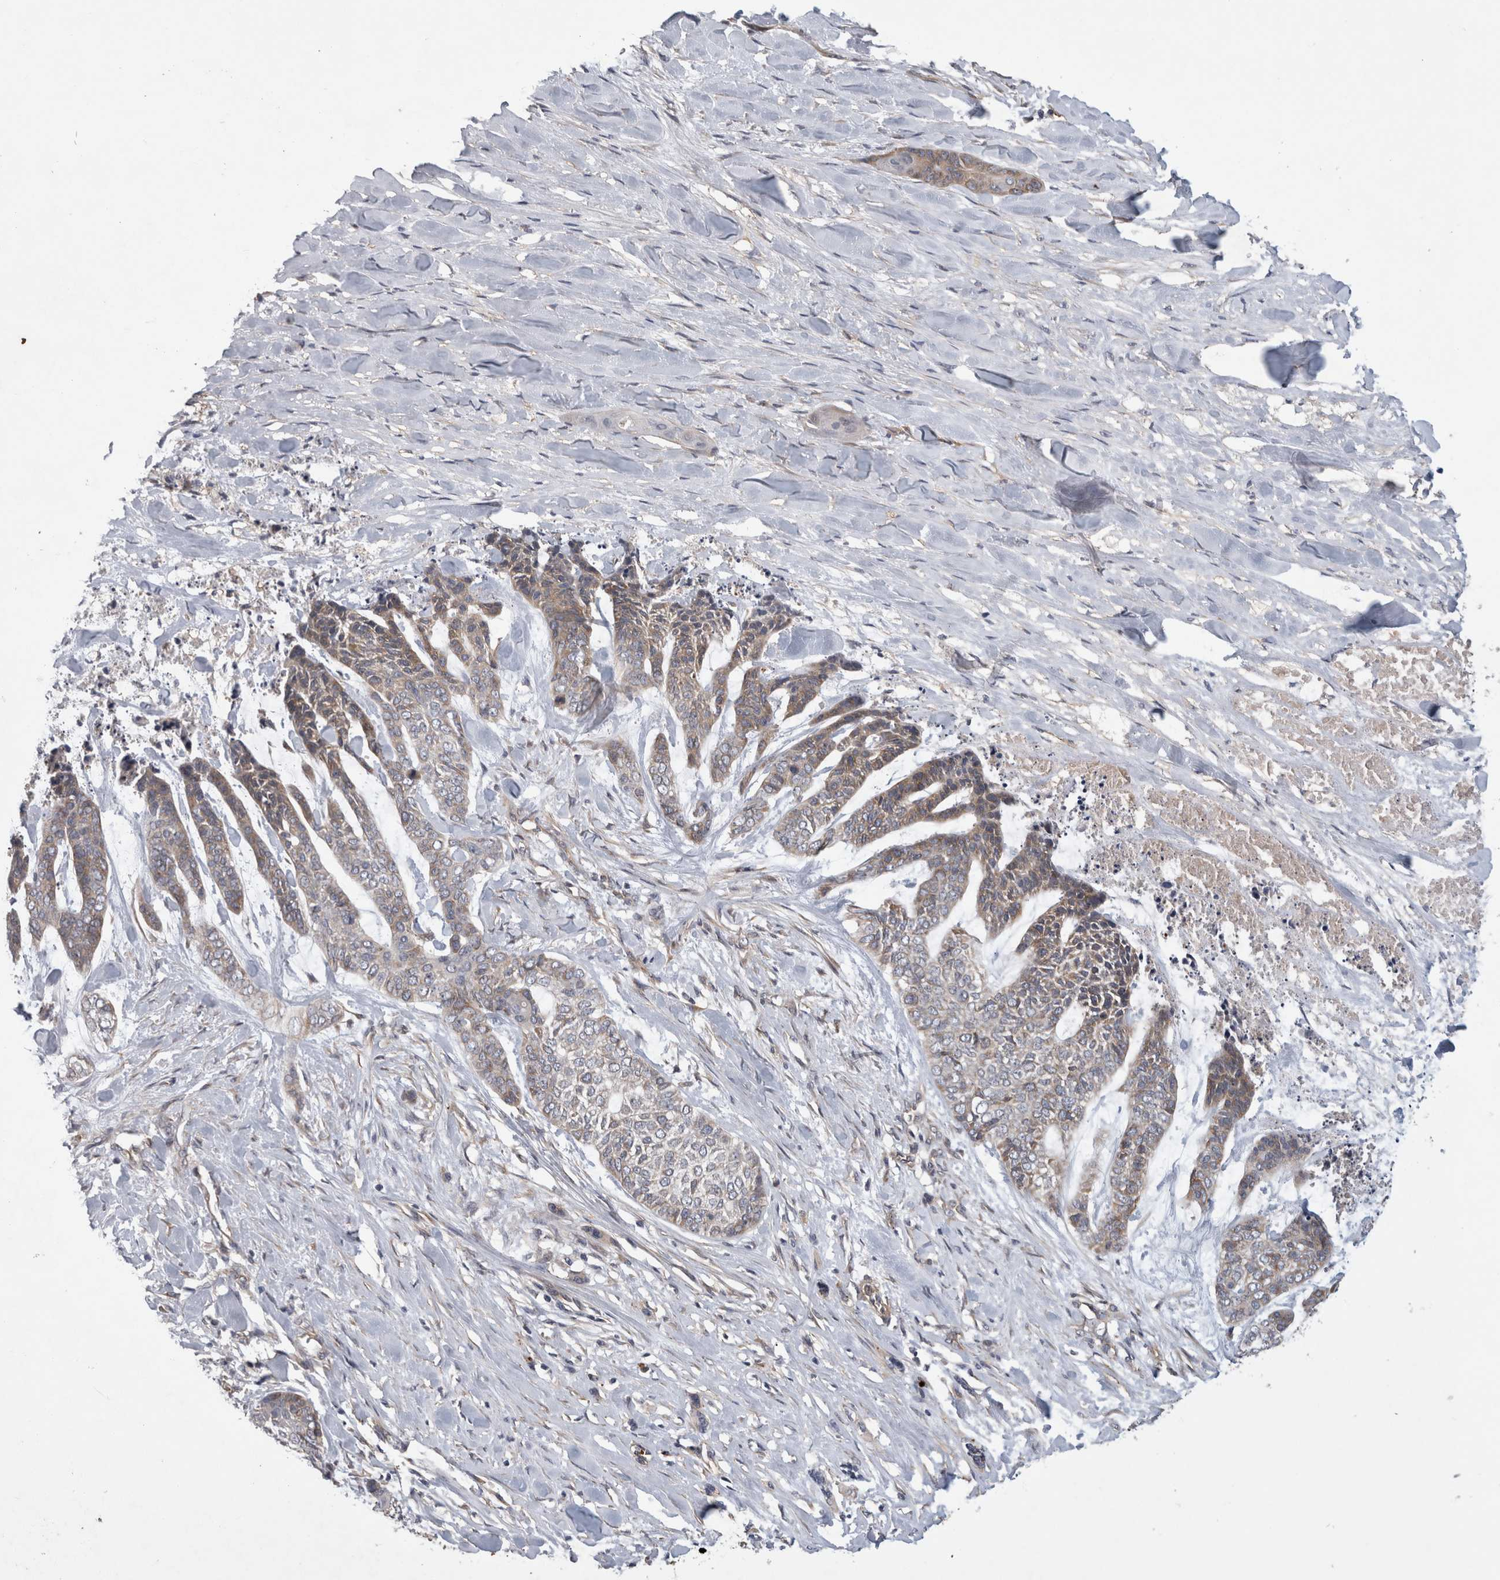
{"staining": {"intensity": "moderate", "quantity": ">75%", "location": "cytoplasmic/membranous"}, "tissue": "skin cancer", "cell_type": "Tumor cells", "image_type": "cancer", "snomed": [{"axis": "morphology", "description": "Basal cell carcinoma"}, {"axis": "topography", "description": "Skin"}], "caption": "Protein expression analysis of human skin cancer (basal cell carcinoma) reveals moderate cytoplasmic/membranous expression in about >75% of tumor cells.", "gene": "ANKFY1", "patient": {"sex": "female", "age": 64}}